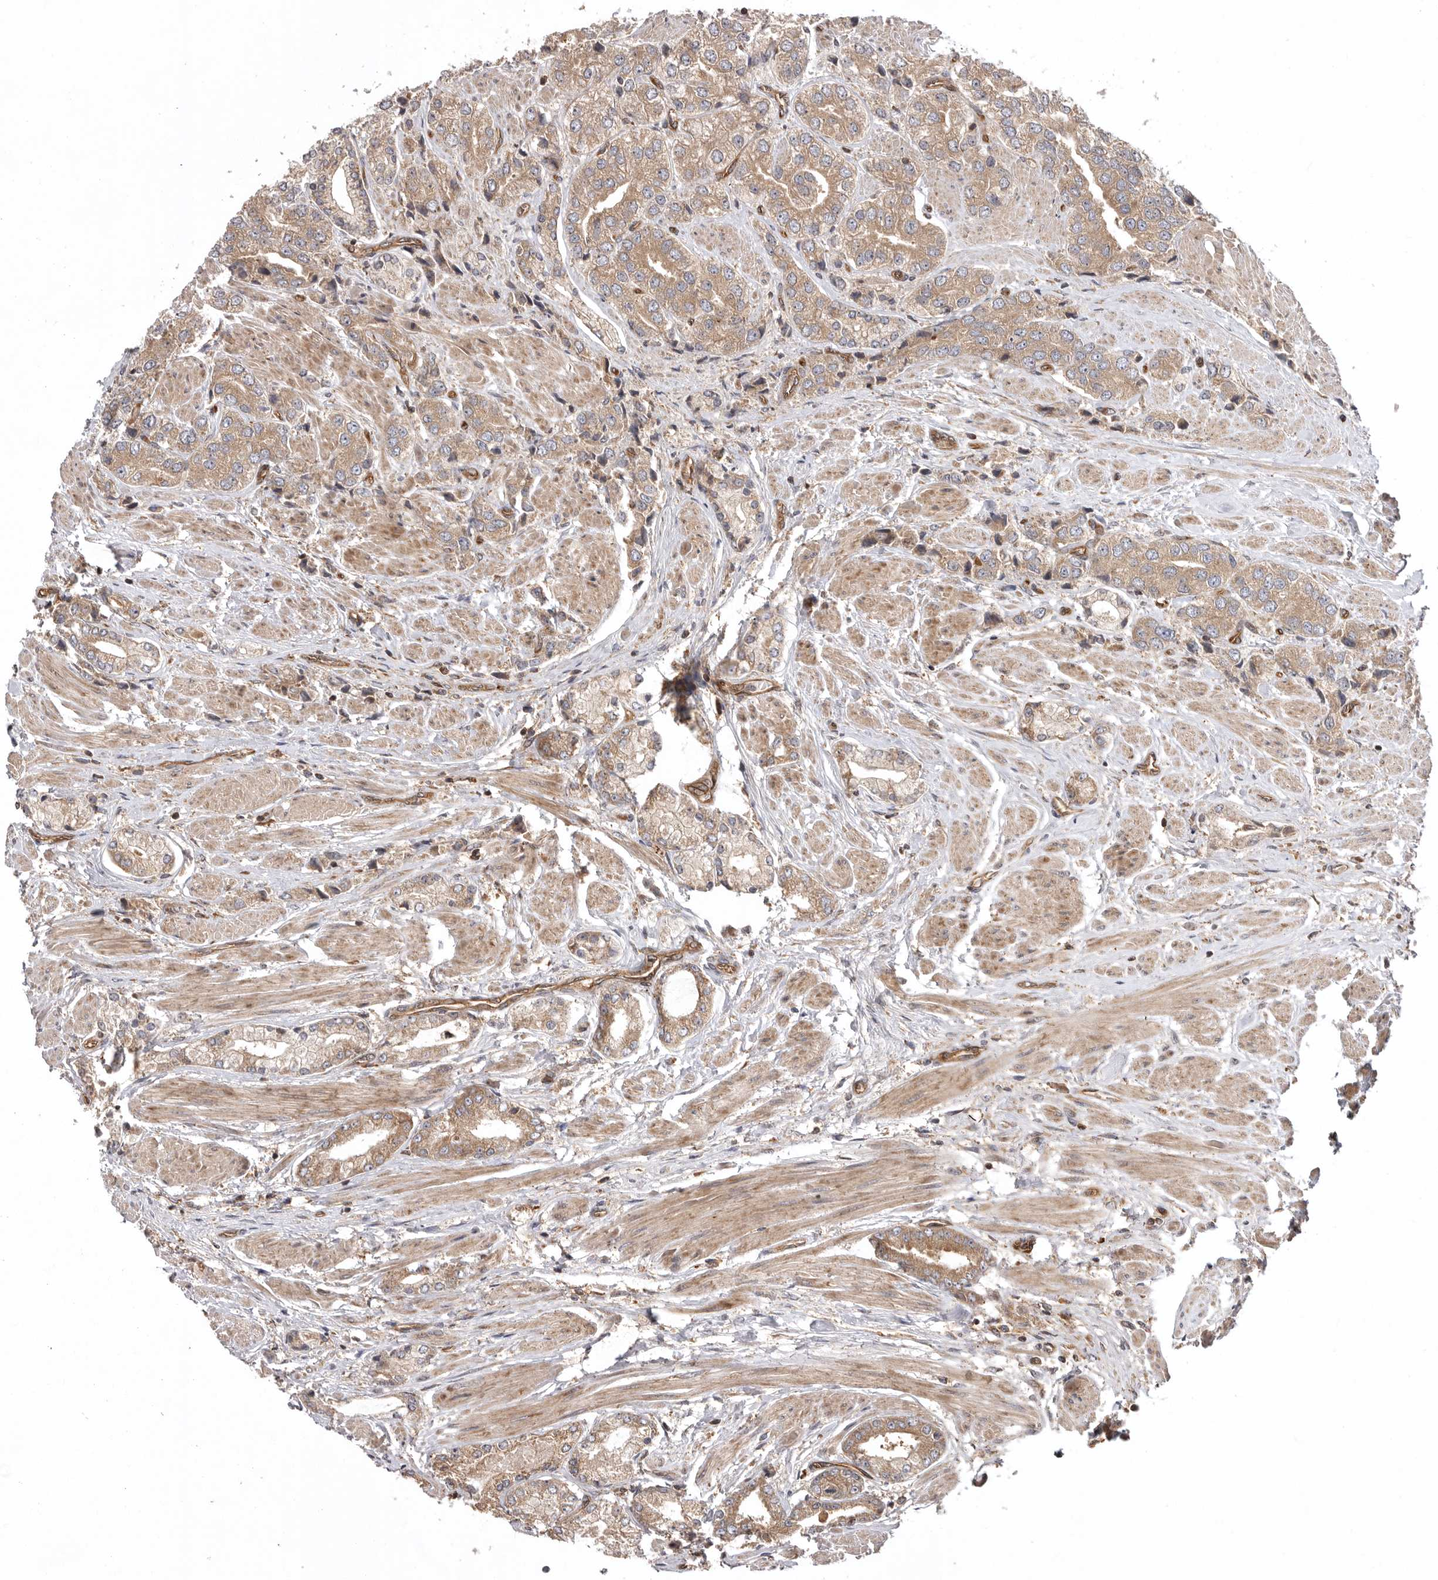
{"staining": {"intensity": "moderate", "quantity": "25%-75%", "location": "cytoplasmic/membranous"}, "tissue": "prostate cancer", "cell_type": "Tumor cells", "image_type": "cancer", "snomed": [{"axis": "morphology", "description": "Adenocarcinoma, High grade"}, {"axis": "topography", "description": "Prostate"}], "caption": "A high-resolution micrograph shows immunohistochemistry (IHC) staining of high-grade adenocarcinoma (prostate), which demonstrates moderate cytoplasmic/membranous positivity in approximately 25%-75% of tumor cells.", "gene": "DHDDS", "patient": {"sex": "male", "age": 50}}